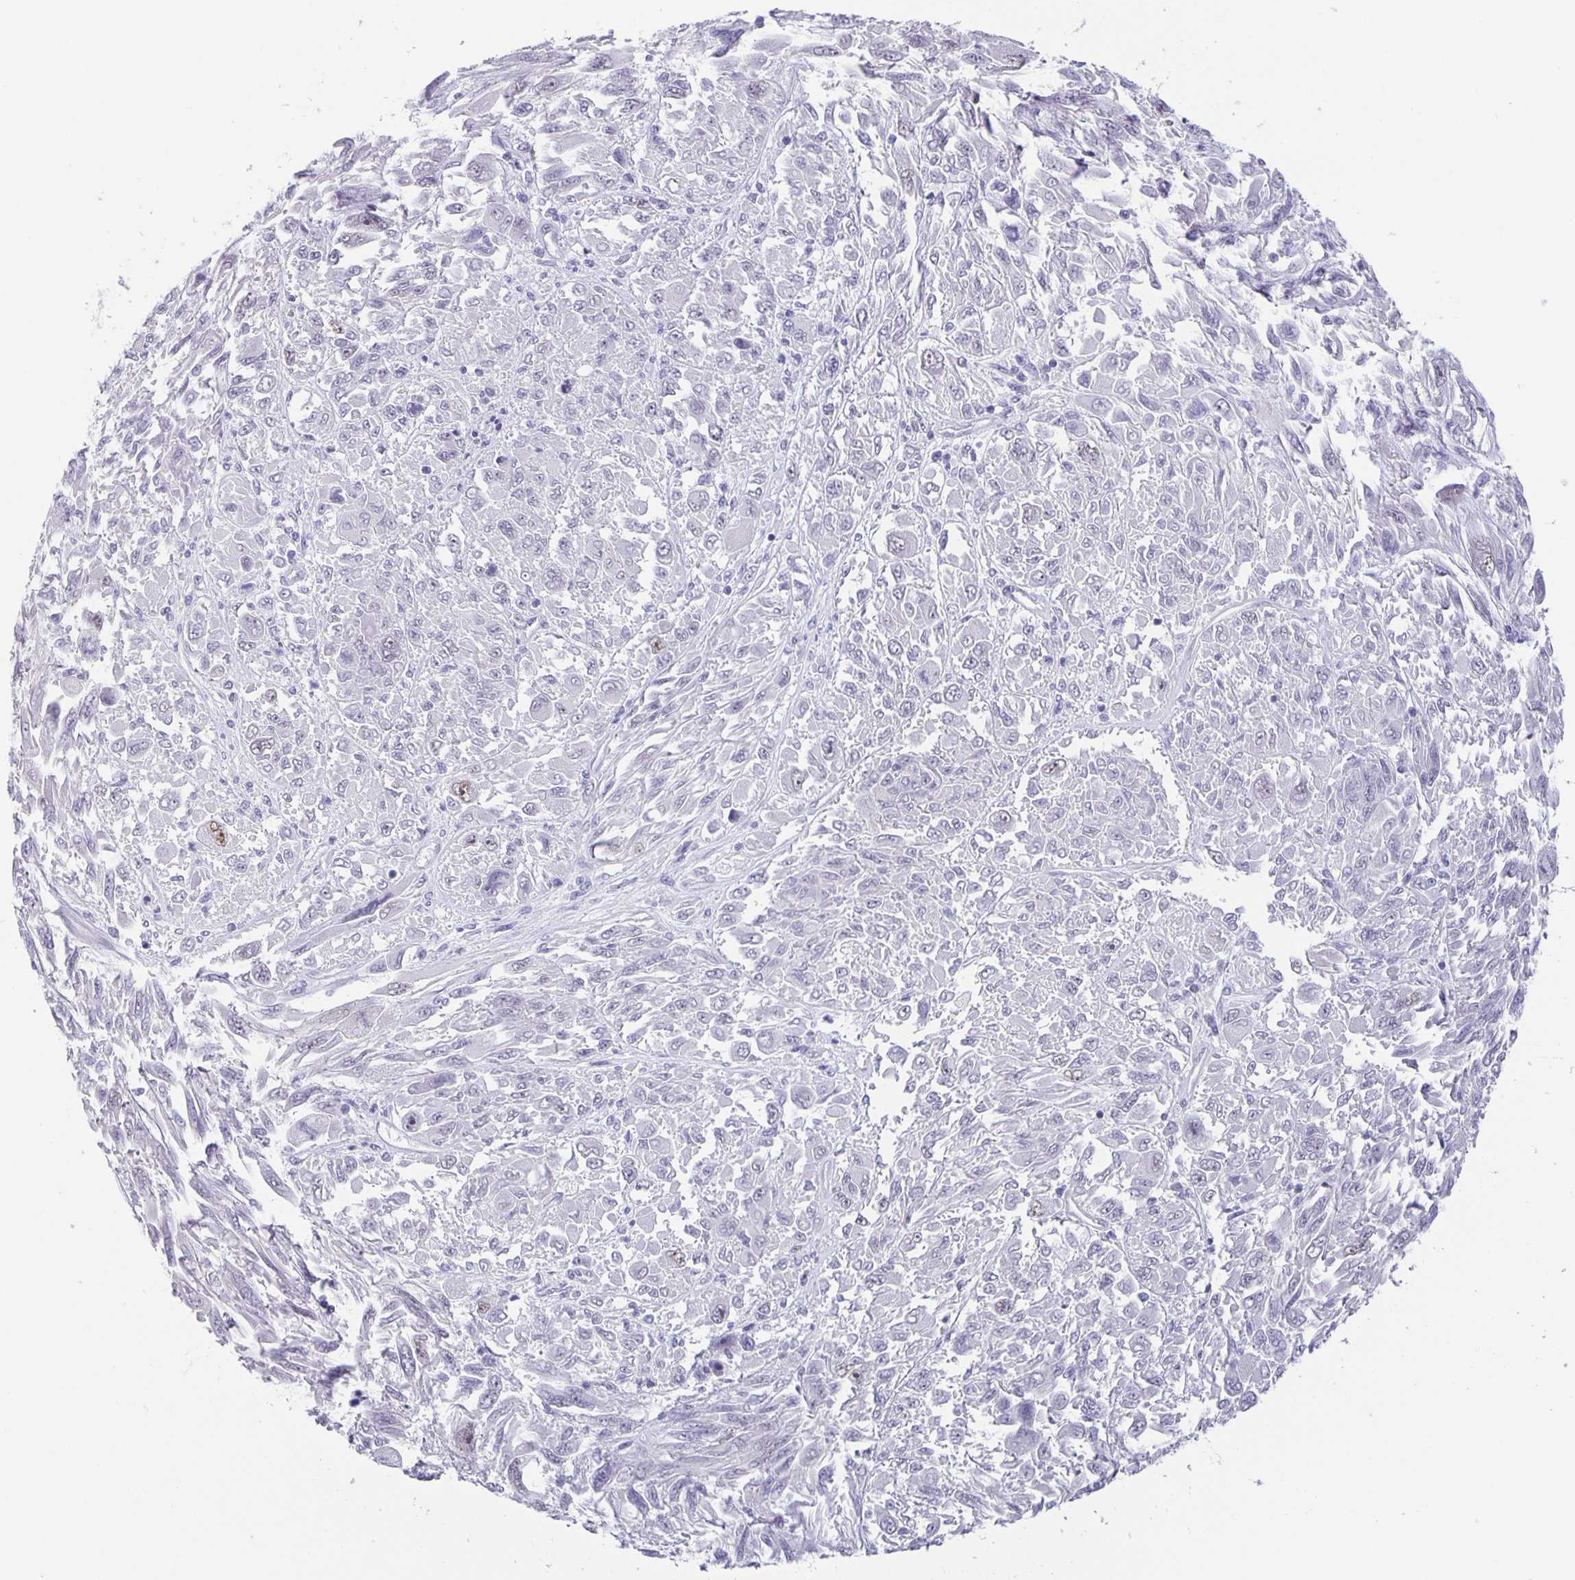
{"staining": {"intensity": "negative", "quantity": "none", "location": "none"}, "tissue": "melanoma", "cell_type": "Tumor cells", "image_type": "cancer", "snomed": [{"axis": "morphology", "description": "Malignant melanoma, NOS"}, {"axis": "topography", "description": "Skin"}], "caption": "This is a image of immunohistochemistry (IHC) staining of melanoma, which shows no staining in tumor cells. Nuclei are stained in blue.", "gene": "PHRF1", "patient": {"sex": "female", "age": 91}}